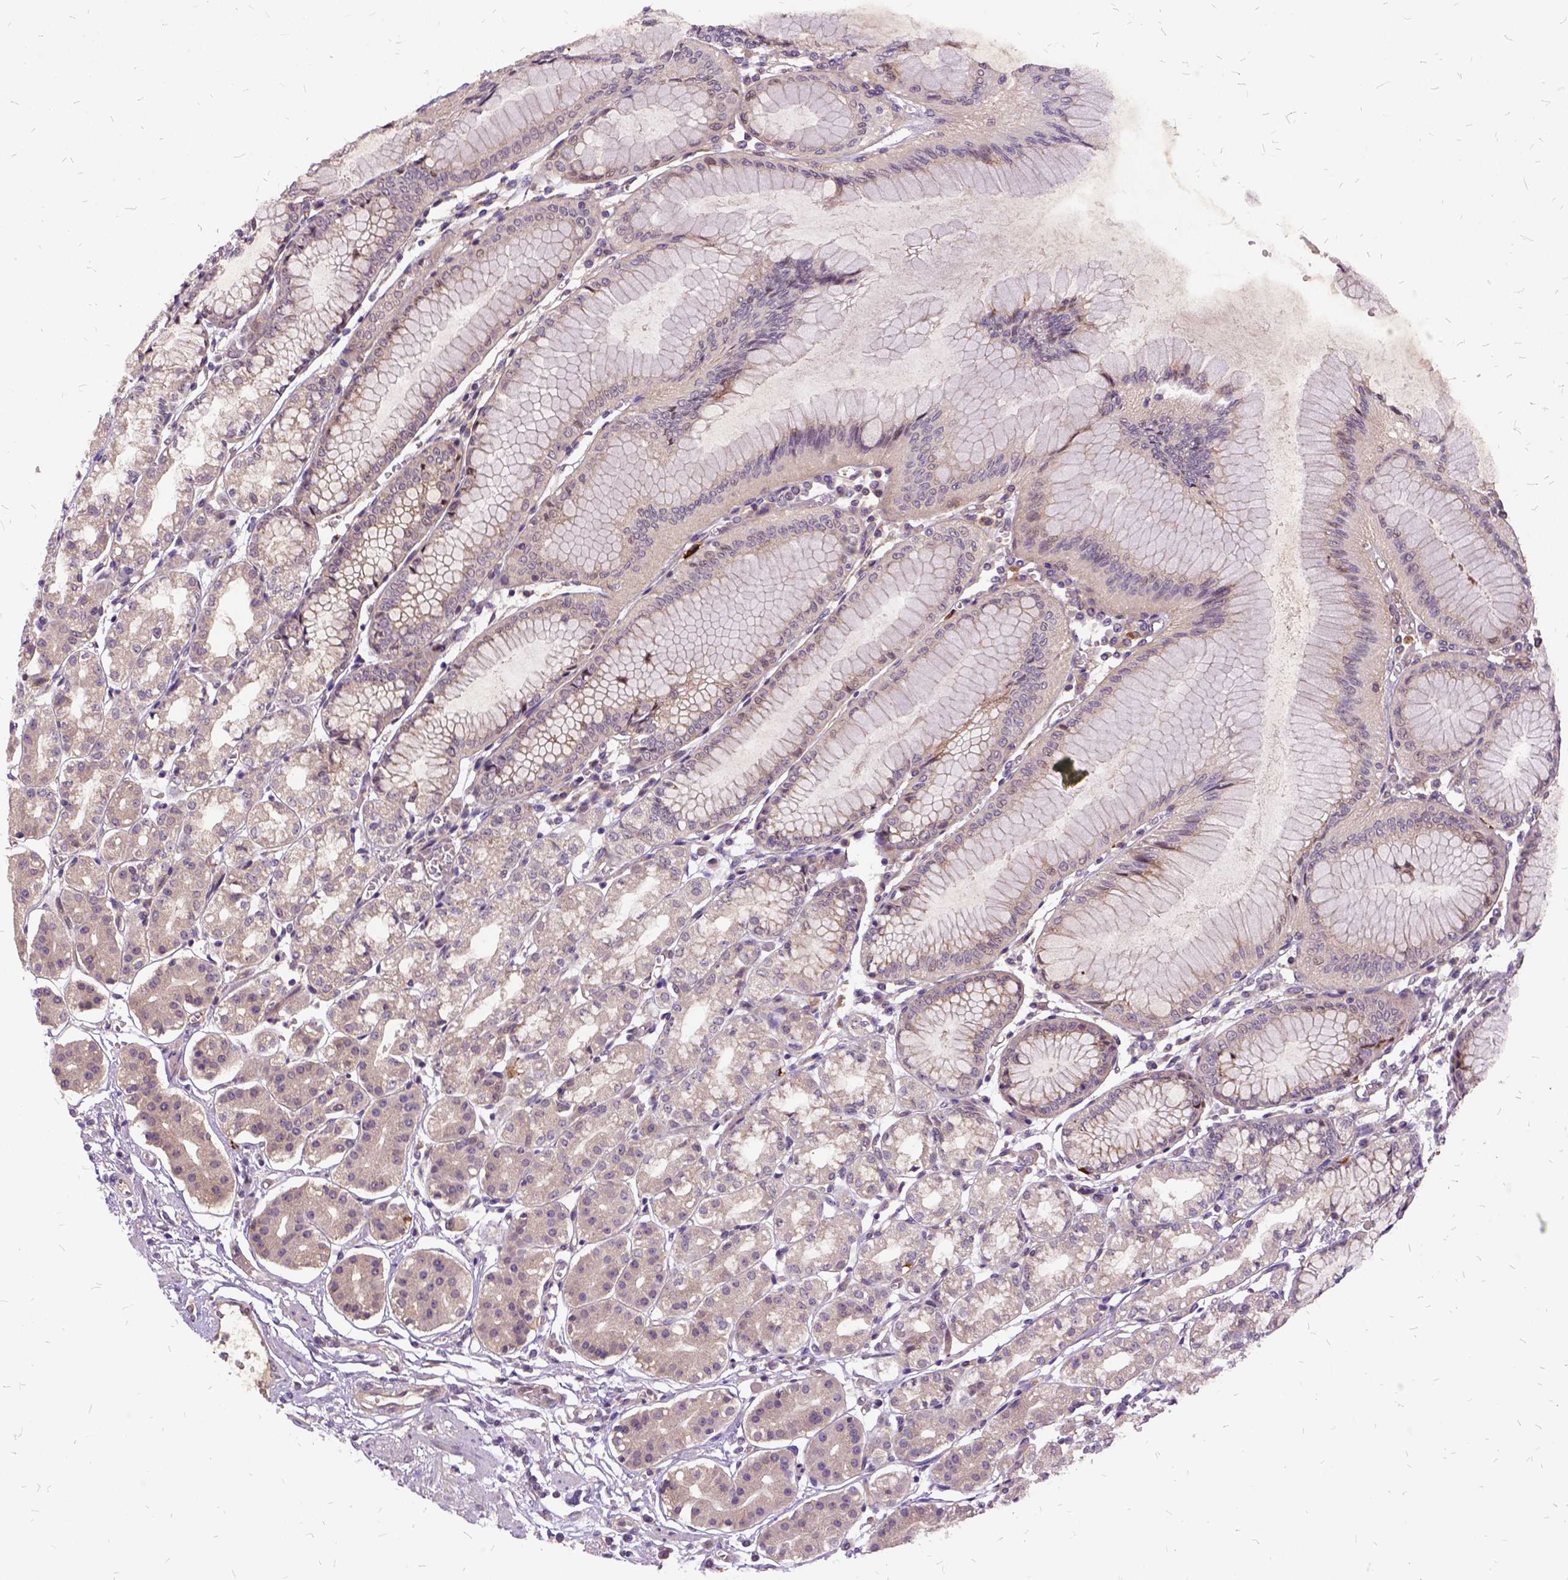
{"staining": {"intensity": "moderate", "quantity": "25%-75%", "location": "cytoplasmic/membranous"}, "tissue": "stomach", "cell_type": "Glandular cells", "image_type": "normal", "snomed": [{"axis": "morphology", "description": "Normal tissue, NOS"}, {"axis": "topography", "description": "Skeletal muscle"}, {"axis": "topography", "description": "Stomach"}], "caption": "The image shows staining of unremarkable stomach, revealing moderate cytoplasmic/membranous protein expression (brown color) within glandular cells.", "gene": "ILRUN", "patient": {"sex": "female", "age": 57}}